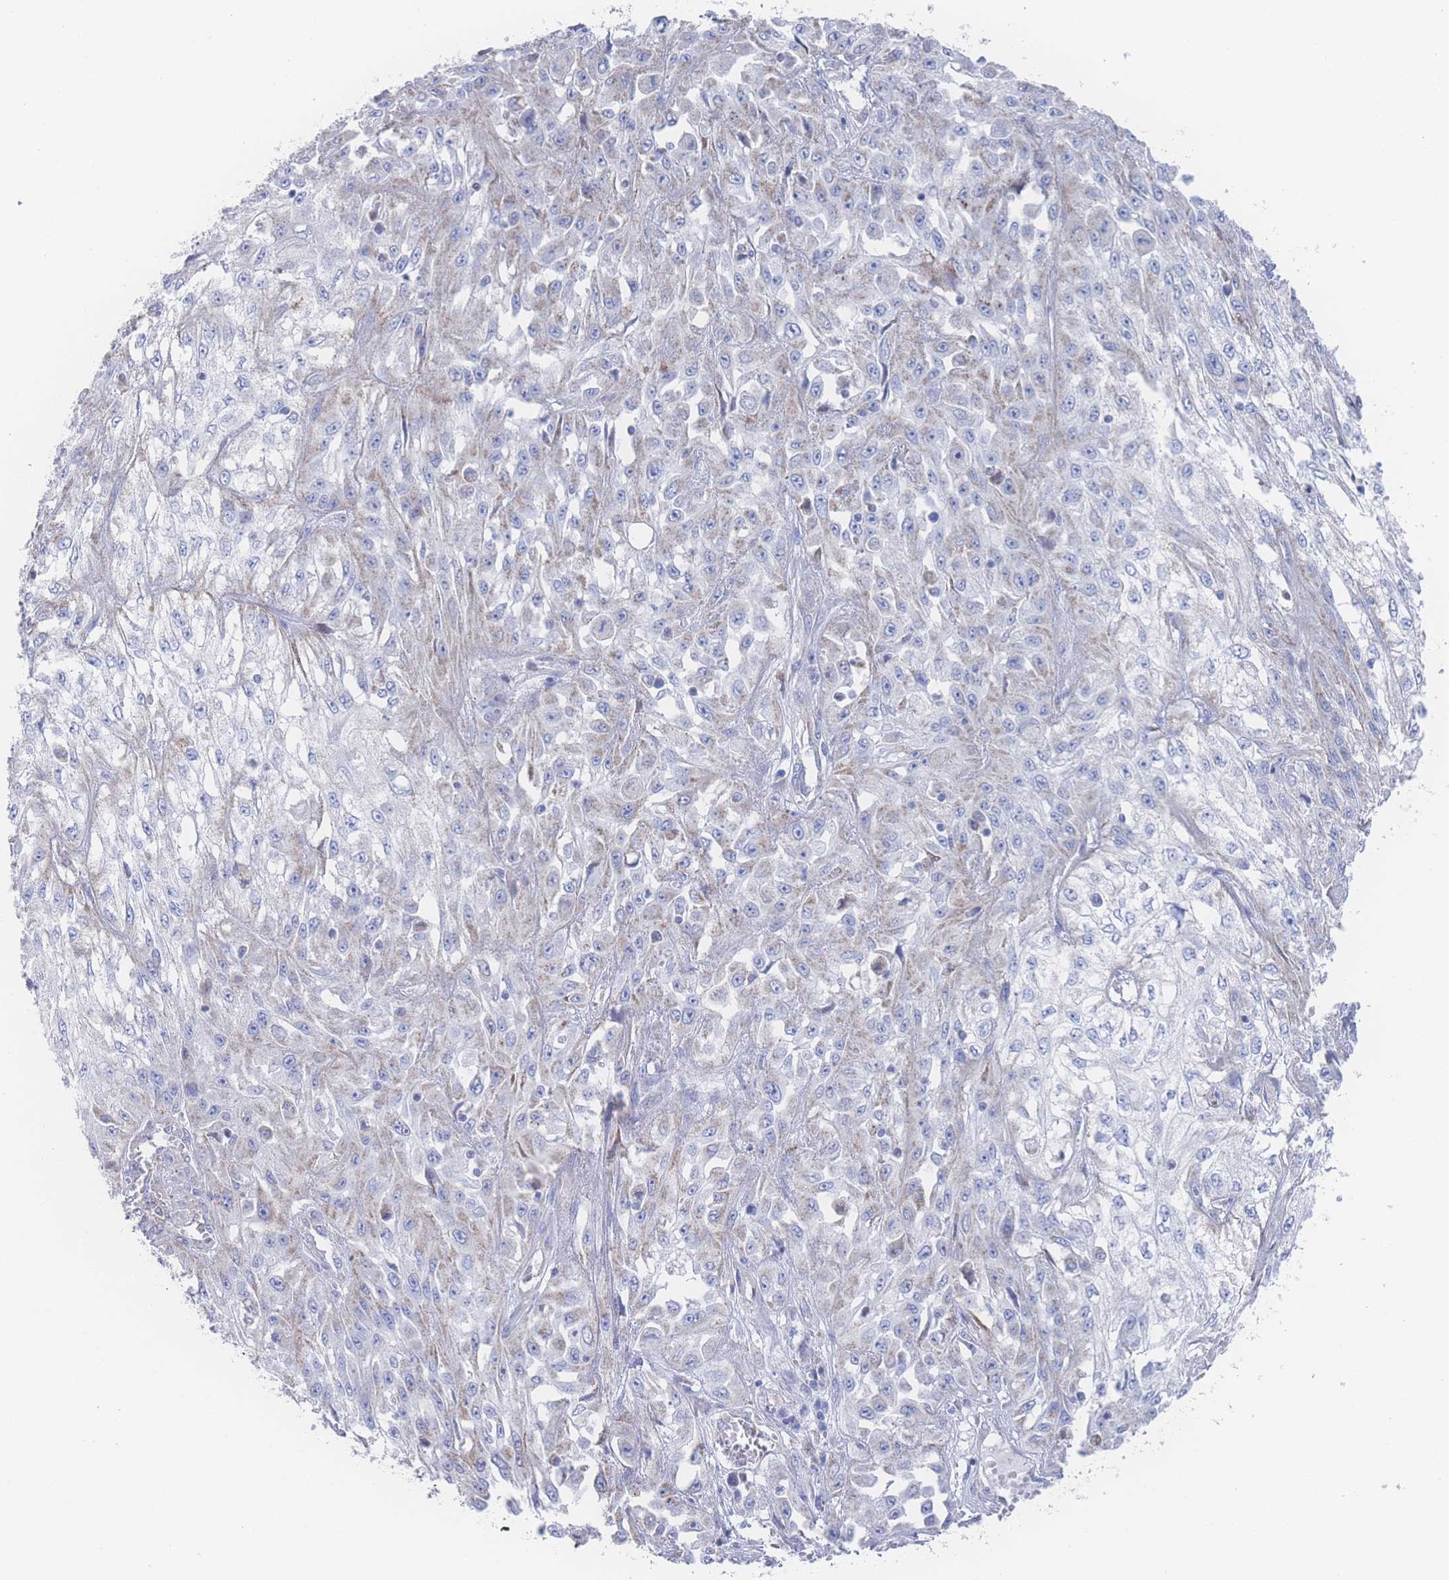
{"staining": {"intensity": "weak", "quantity": "<25%", "location": "cytoplasmic/membranous"}, "tissue": "skin cancer", "cell_type": "Tumor cells", "image_type": "cancer", "snomed": [{"axis": "morphology", "description": "Squamous cell carcinoma, NOS"}, {"axis": "morphology", "description": "Squamous cell carcinoma, metastatic, NOS"}, {"axis": "topography", "description": "Skin"}, {"axis": "topography", "description": "Lymph node"}], "caption": "Skin cancer (squamous cell carcinoma) stained for a protein using IHC demonstrates no positivity tumor cells.", "gene": "SNPH", "patient": {"sex": "male", "age": 75}}